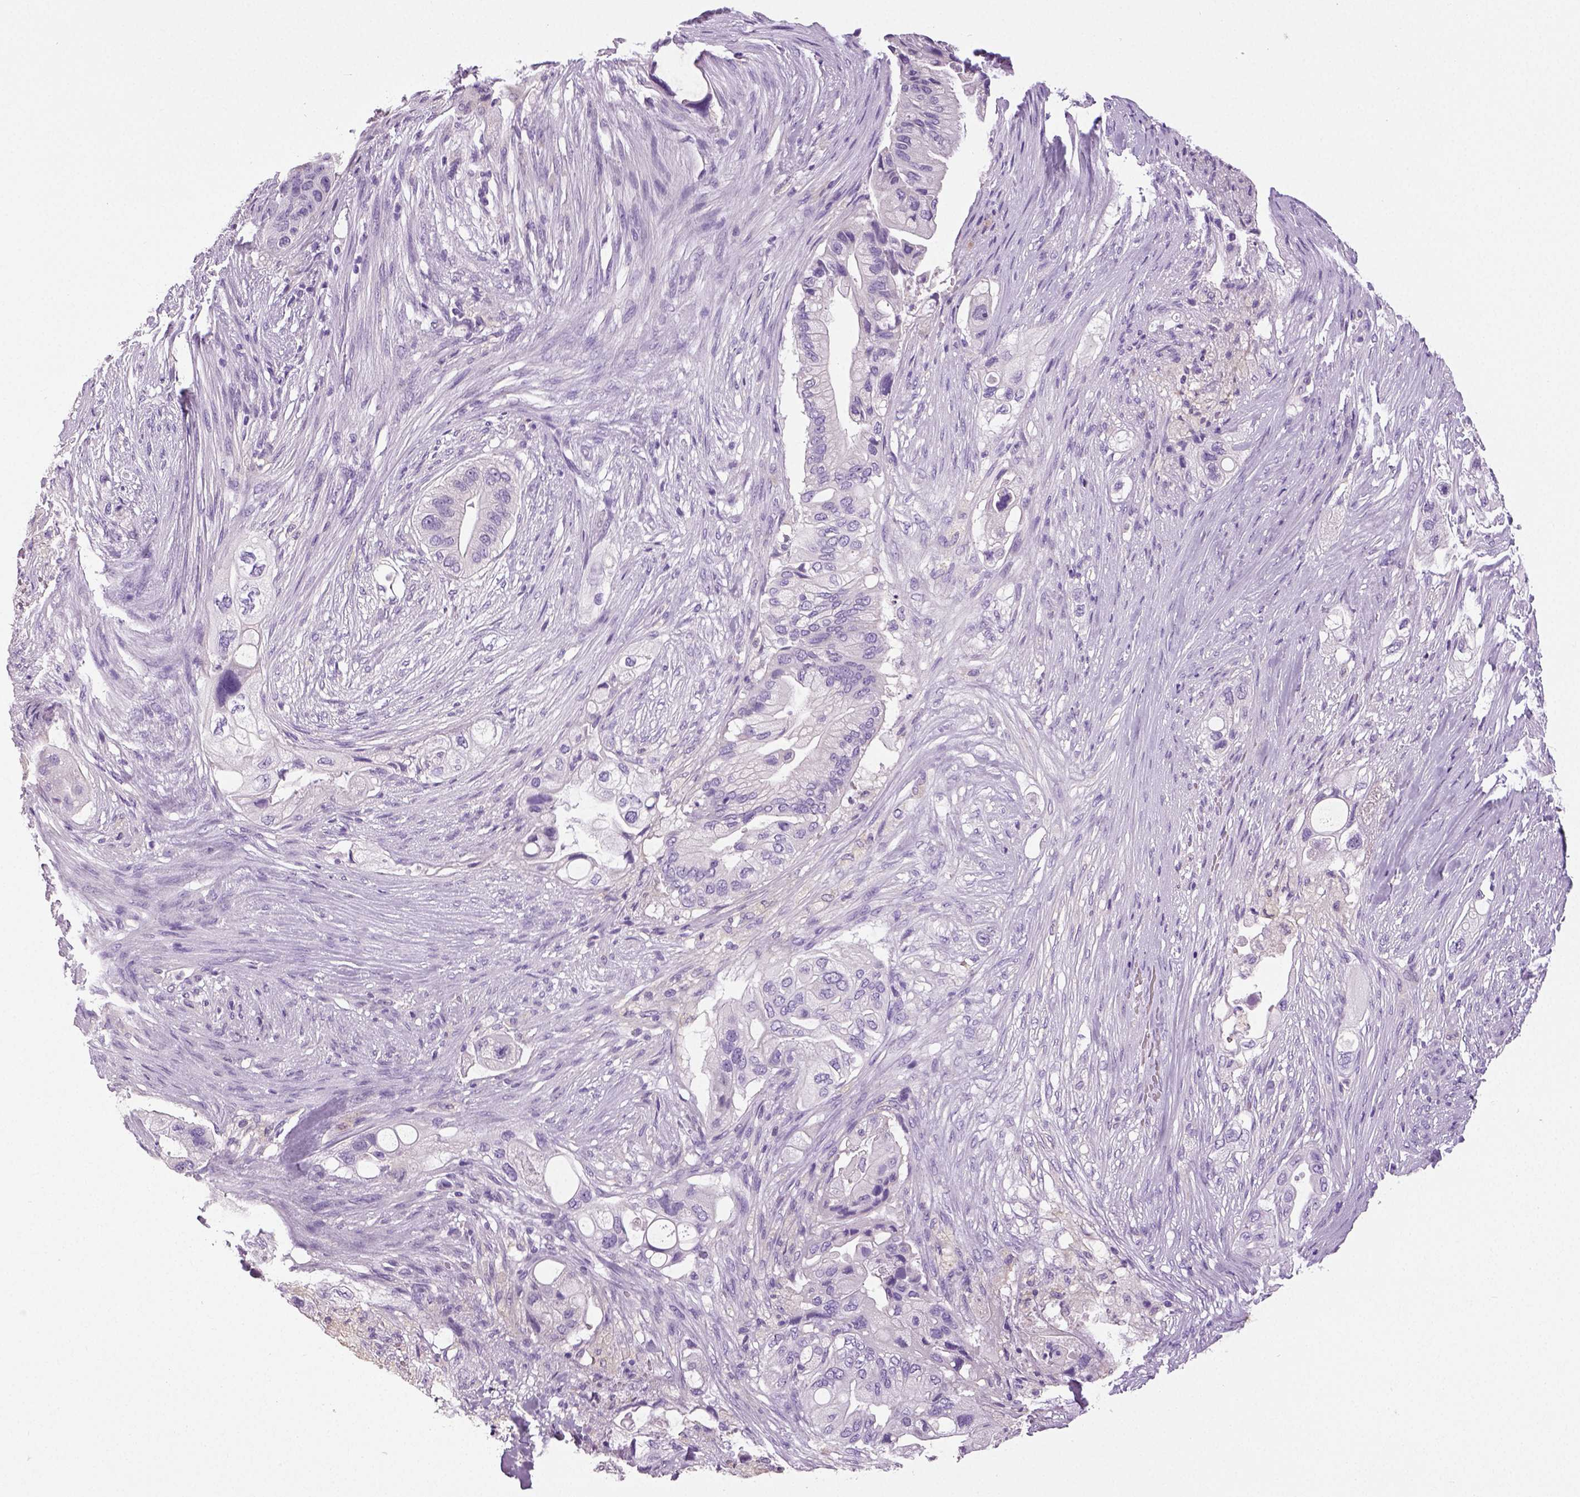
{"staining": {"intensity": "negative", "quantity": "none", "location": "none"}, "tissue": "pancreatic cancer", "cell_type": "Tumor cells", "image_type": "cancer", "snomed": [{"axis": "morphology", "description": "Adenocarcinoma, NOS"}, {"axis": "topography", "description": "Pancreas"}], "caption": "There is no significant positivity in tumor cells of pancreatic cancer (adenocarcinoma).", "gene": "NECAB2", "patient": {"sex": "female", "age": 72}}